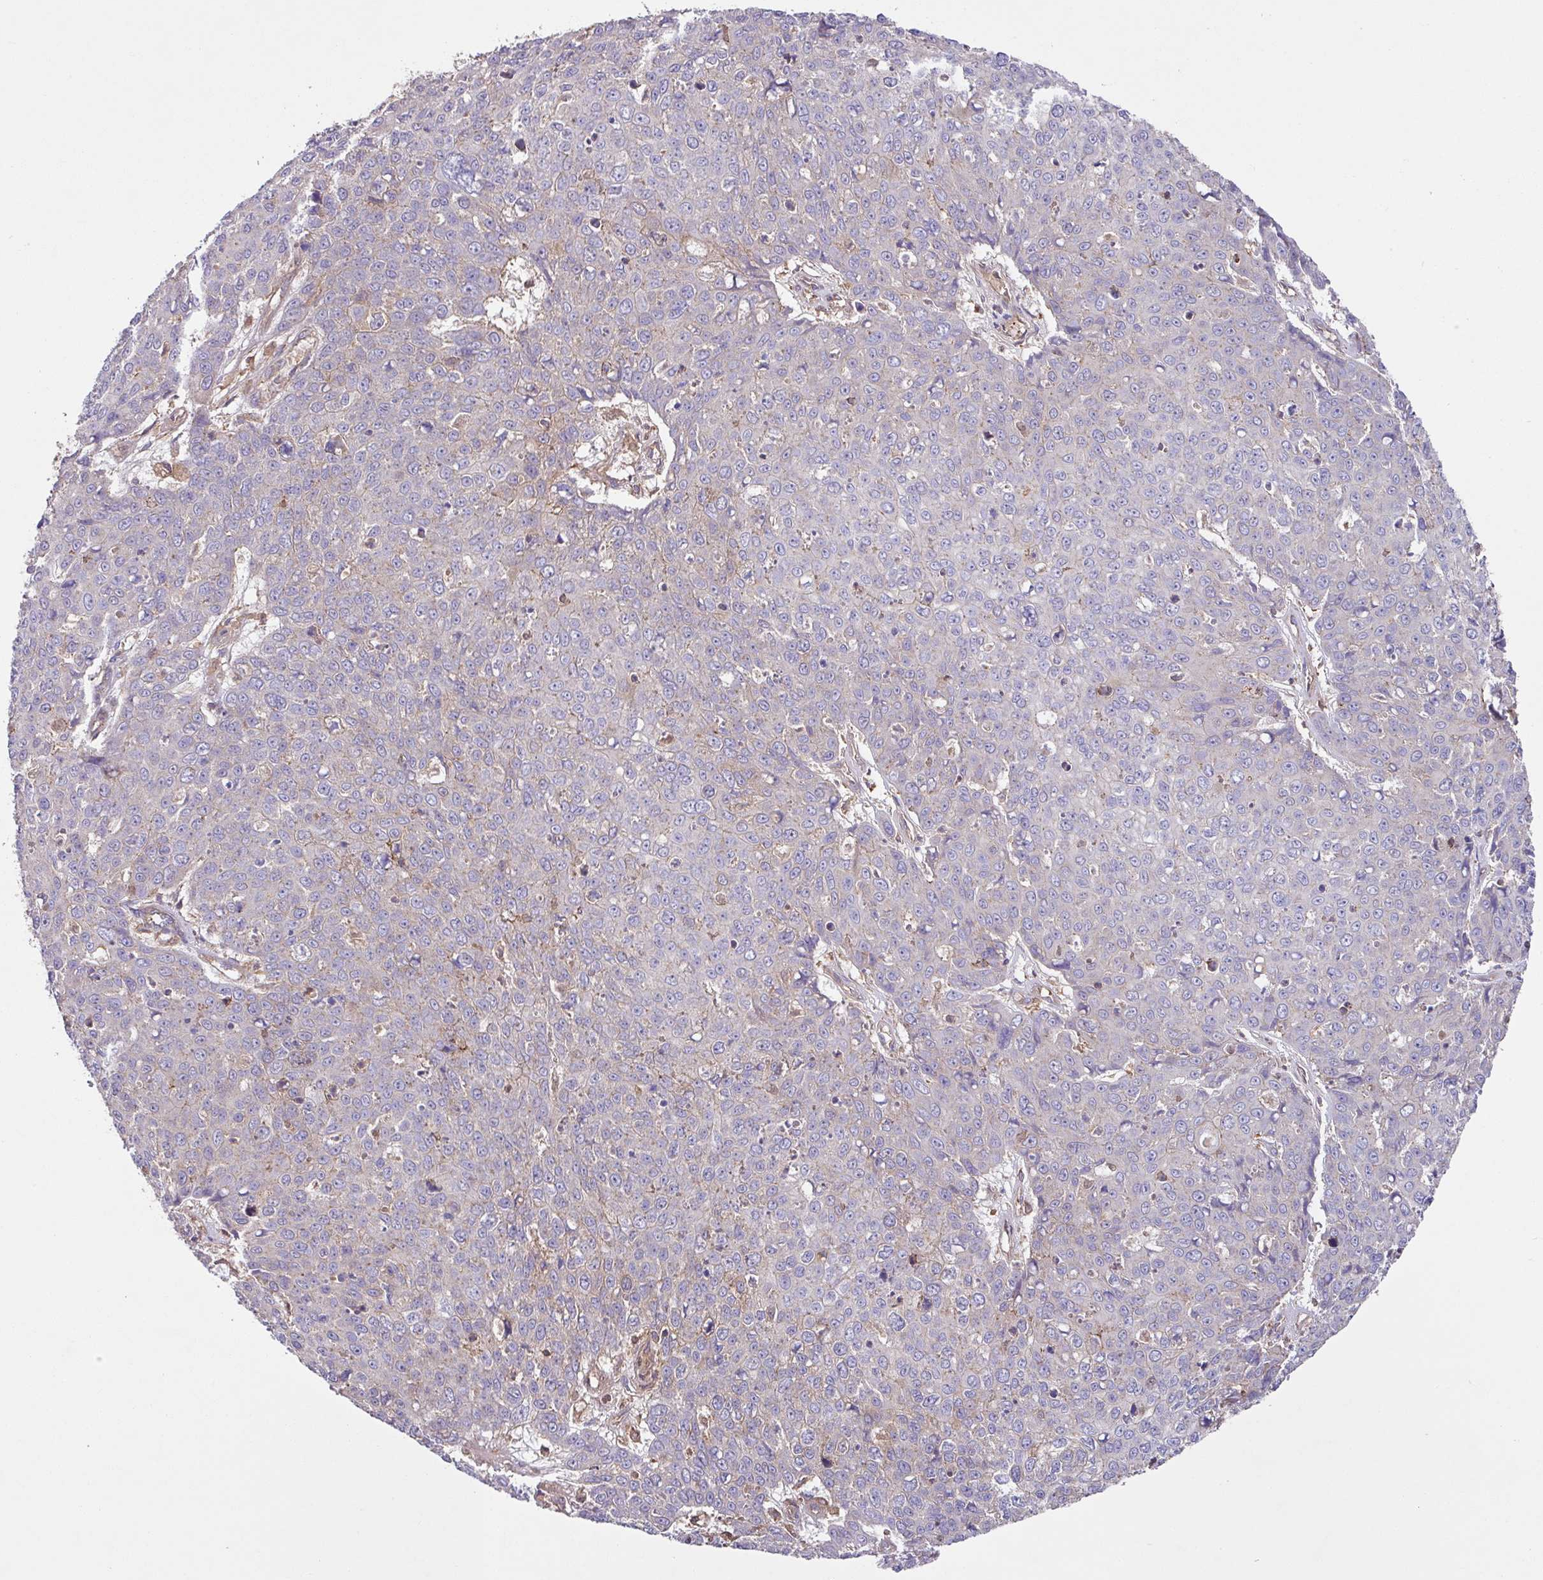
{"staining": {"intensity": "negative", "quantity": "none", "location": "none"}, "tissue": "skin cancer", "cell_type": "Tumor cells", "image_type": "cancer", "snomed": [{"axis": "morphology", "description": "Squamous cell carcinoma, NOS"}, {"axis": "topography", "description": "Skin"}], "caption": "Human skin squamous cell carcinoma stained for a protein using IHC shows no expression in tumor cells.", "gene": "RIC1", "patient": {"sex": "male", "age": 71}}